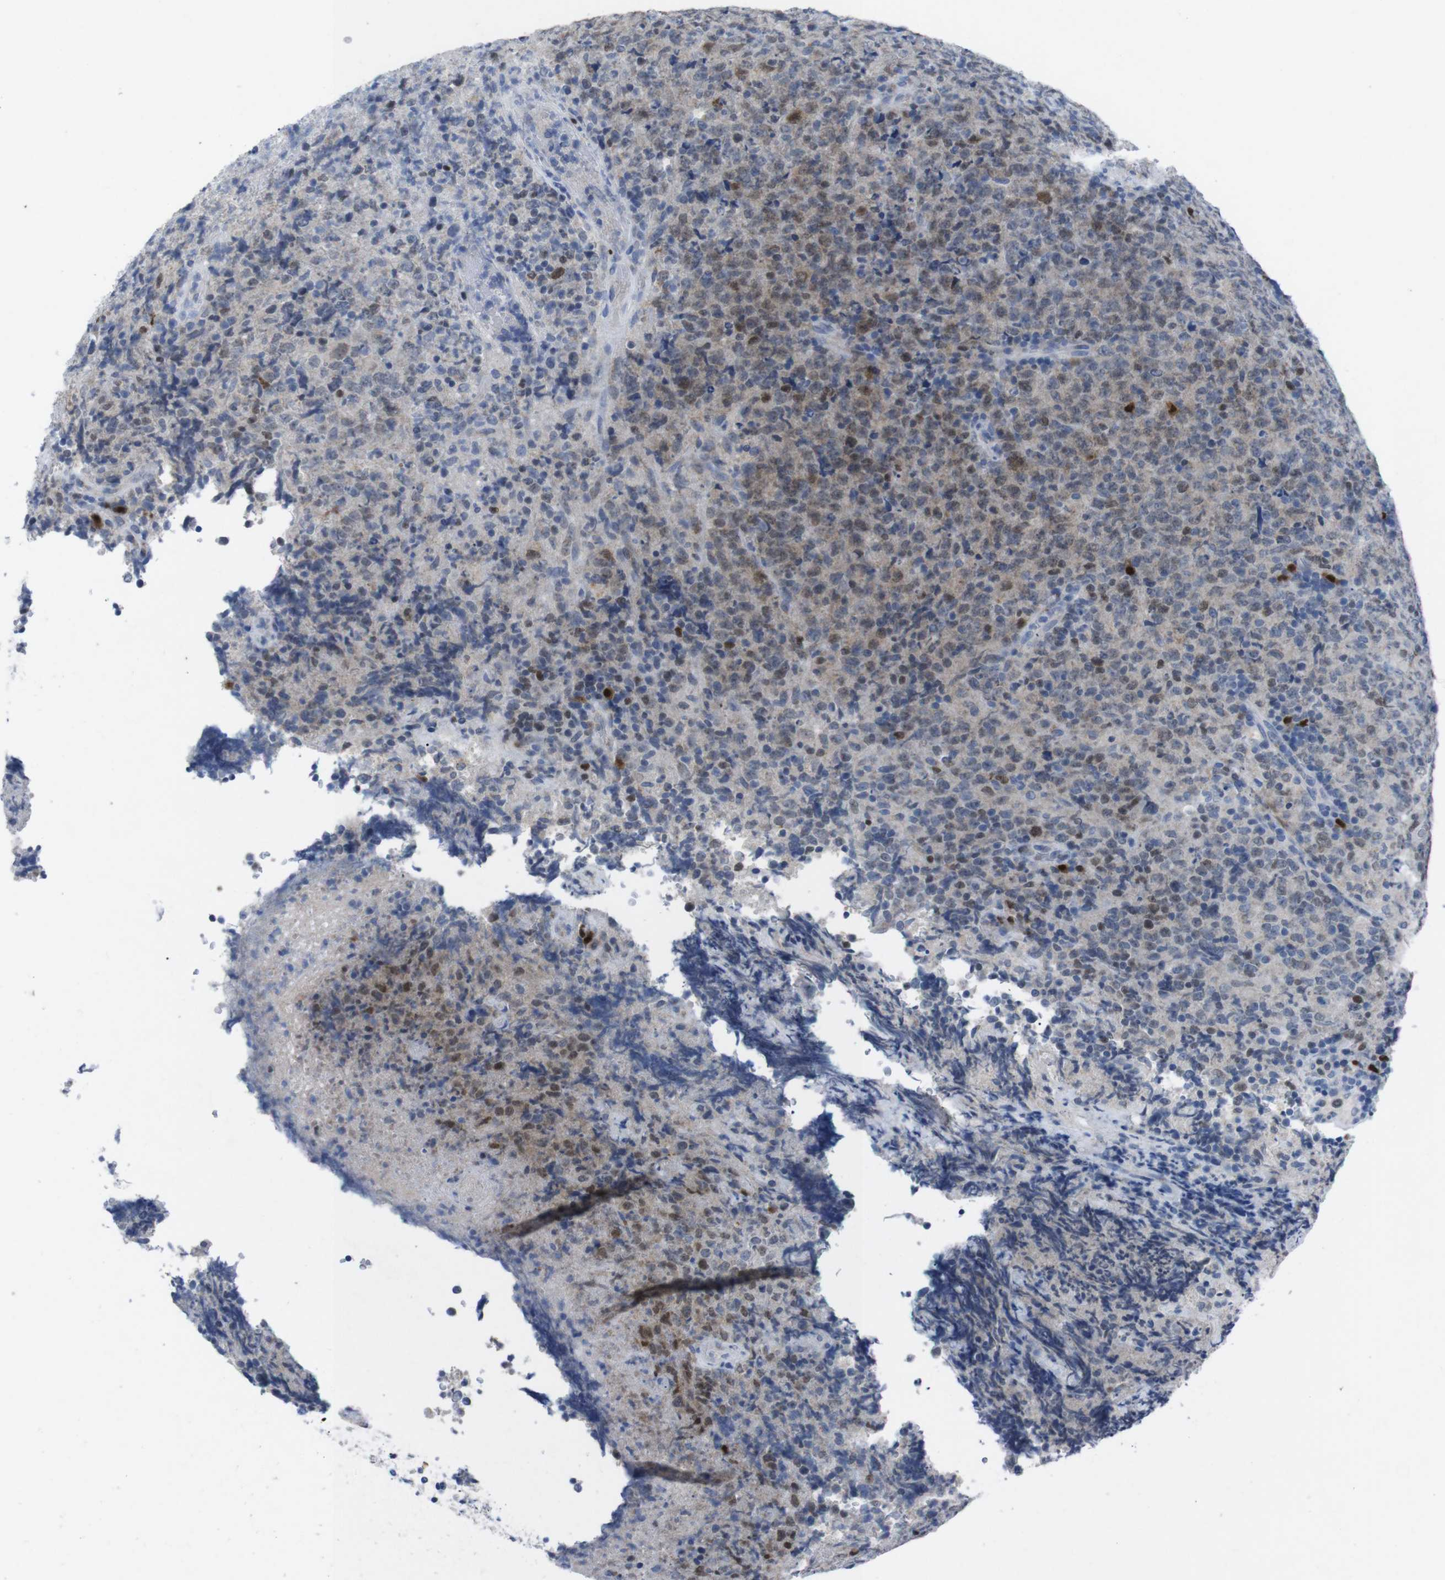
{"staining": {"intensity": "moderate", "quantity": "<25%", "location": "cytoplasmic/membranous,nuclear"}, "tissue": "lymphoma", "cell_type": "Tumor cells", "image_type": "cancer", "snomed": [{"axis": "morphology", "description": "Malignant lymphoma, non-Hodgkin's type, High grade"}, {"axis": "topography", "description": "Tonsil"}], "caption": "Immunohistochemistry (IHC) image of neoplastic tissue: human lymphoma stained using IHC exhibits low levels of moderate protein expression localized specifically in the cytoplasmic/membranous and nuclear of tumor cells, appearing as a cytoplasmic/membranous and nuclear brown color.", "gene": "IRF4", "patient": {"sex": "female", "age": 36}}